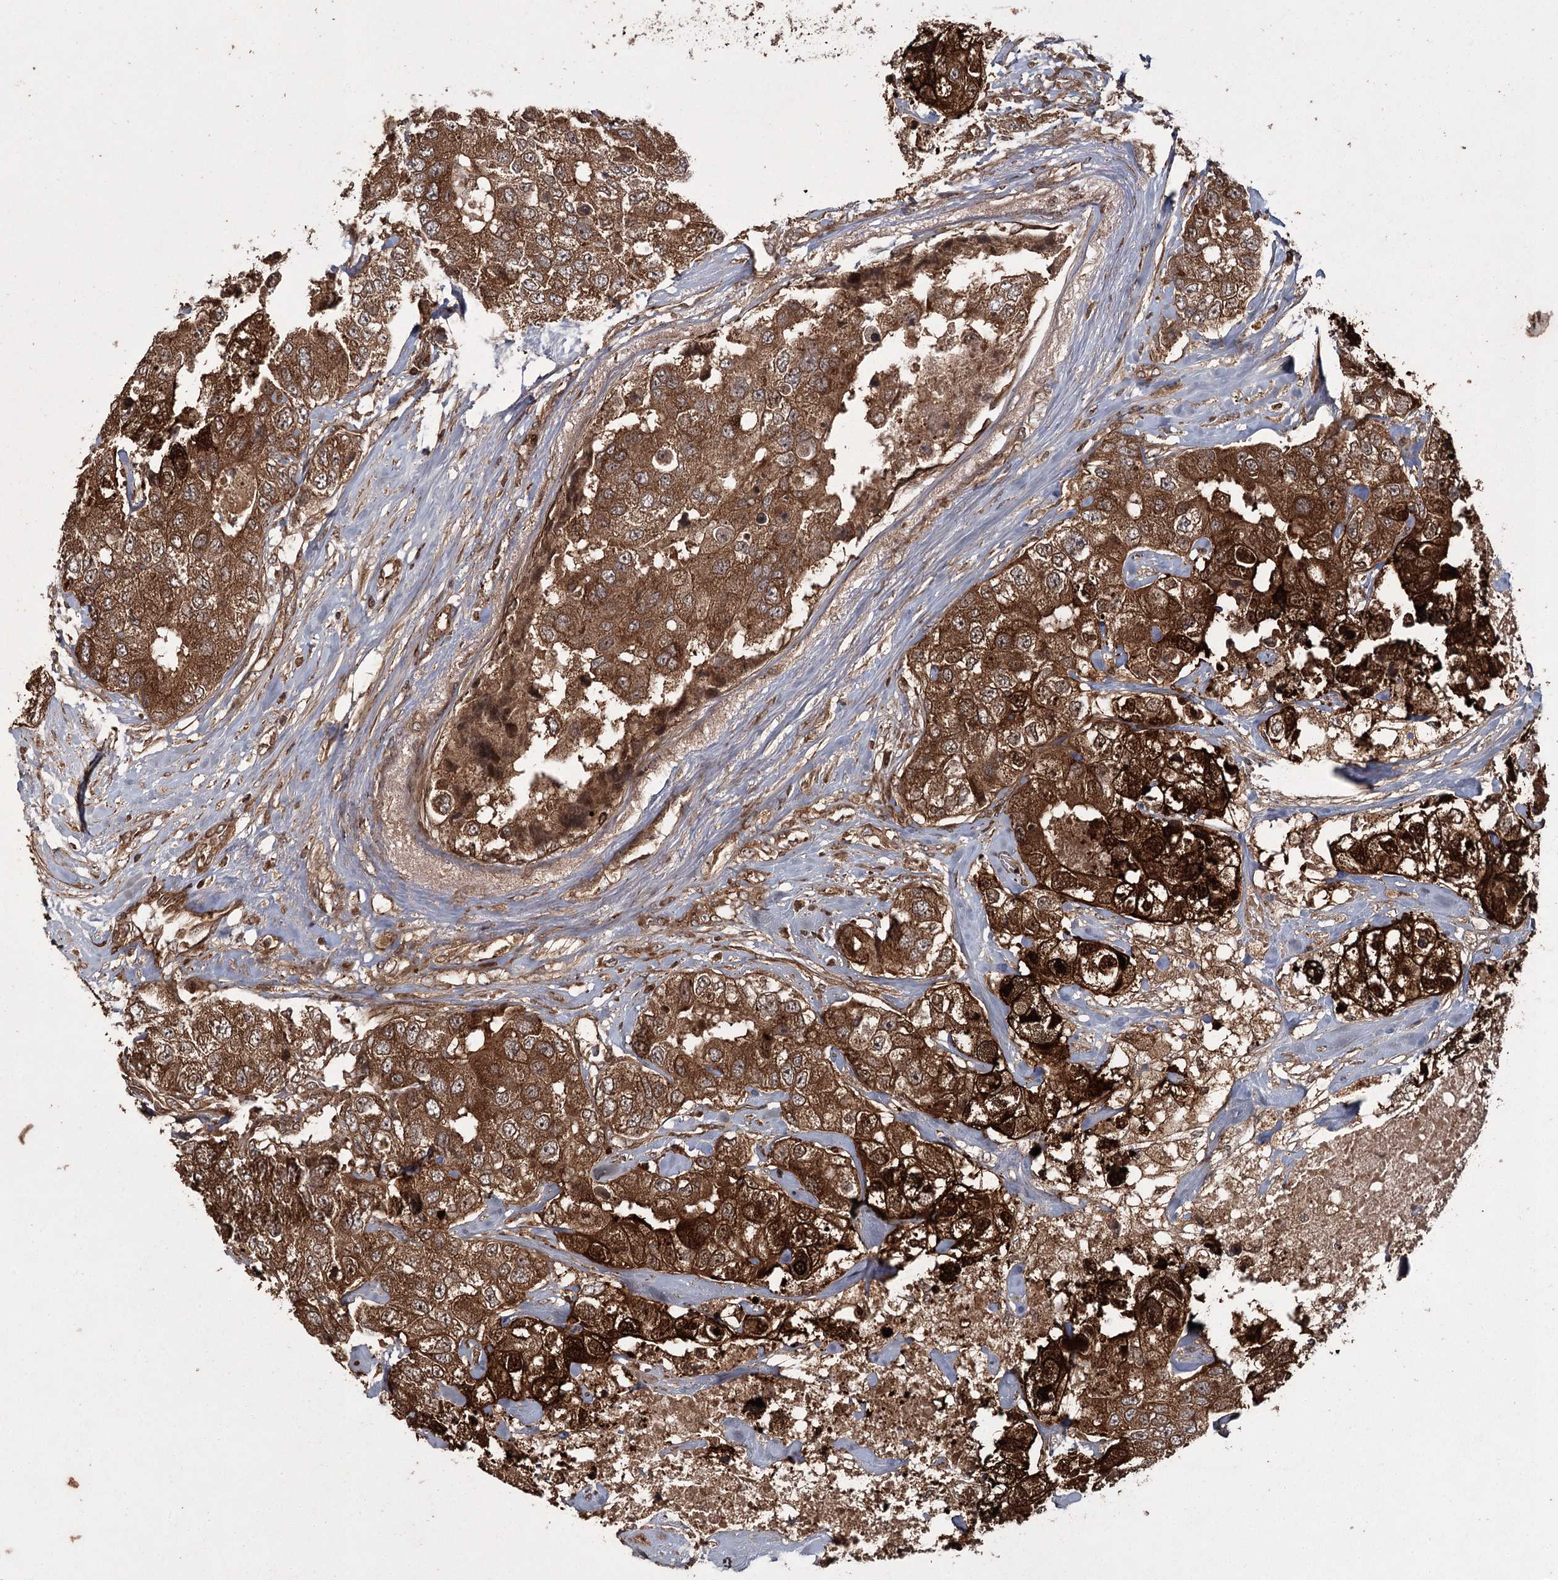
{"staining": {"intensity": "strong", "quantity": ">75%", "location": "cytoplasmic/membranous"}, "tissue": "breast cancer", "cell_type": "Tumor cells", "image_type": "cancer", "snomed": [{"axis": "morphology", "description": "Duct carcinoma"}, {"axis": "topography", "description": "Breast"}], "caption": "The micrograph shows a brown stain indicating the presence of a protein in the cytoplasmic/membranous of tumor cells in breast cancer.", "gene": "RPAP3", "patient": {"sex": "female", "age": 62}}